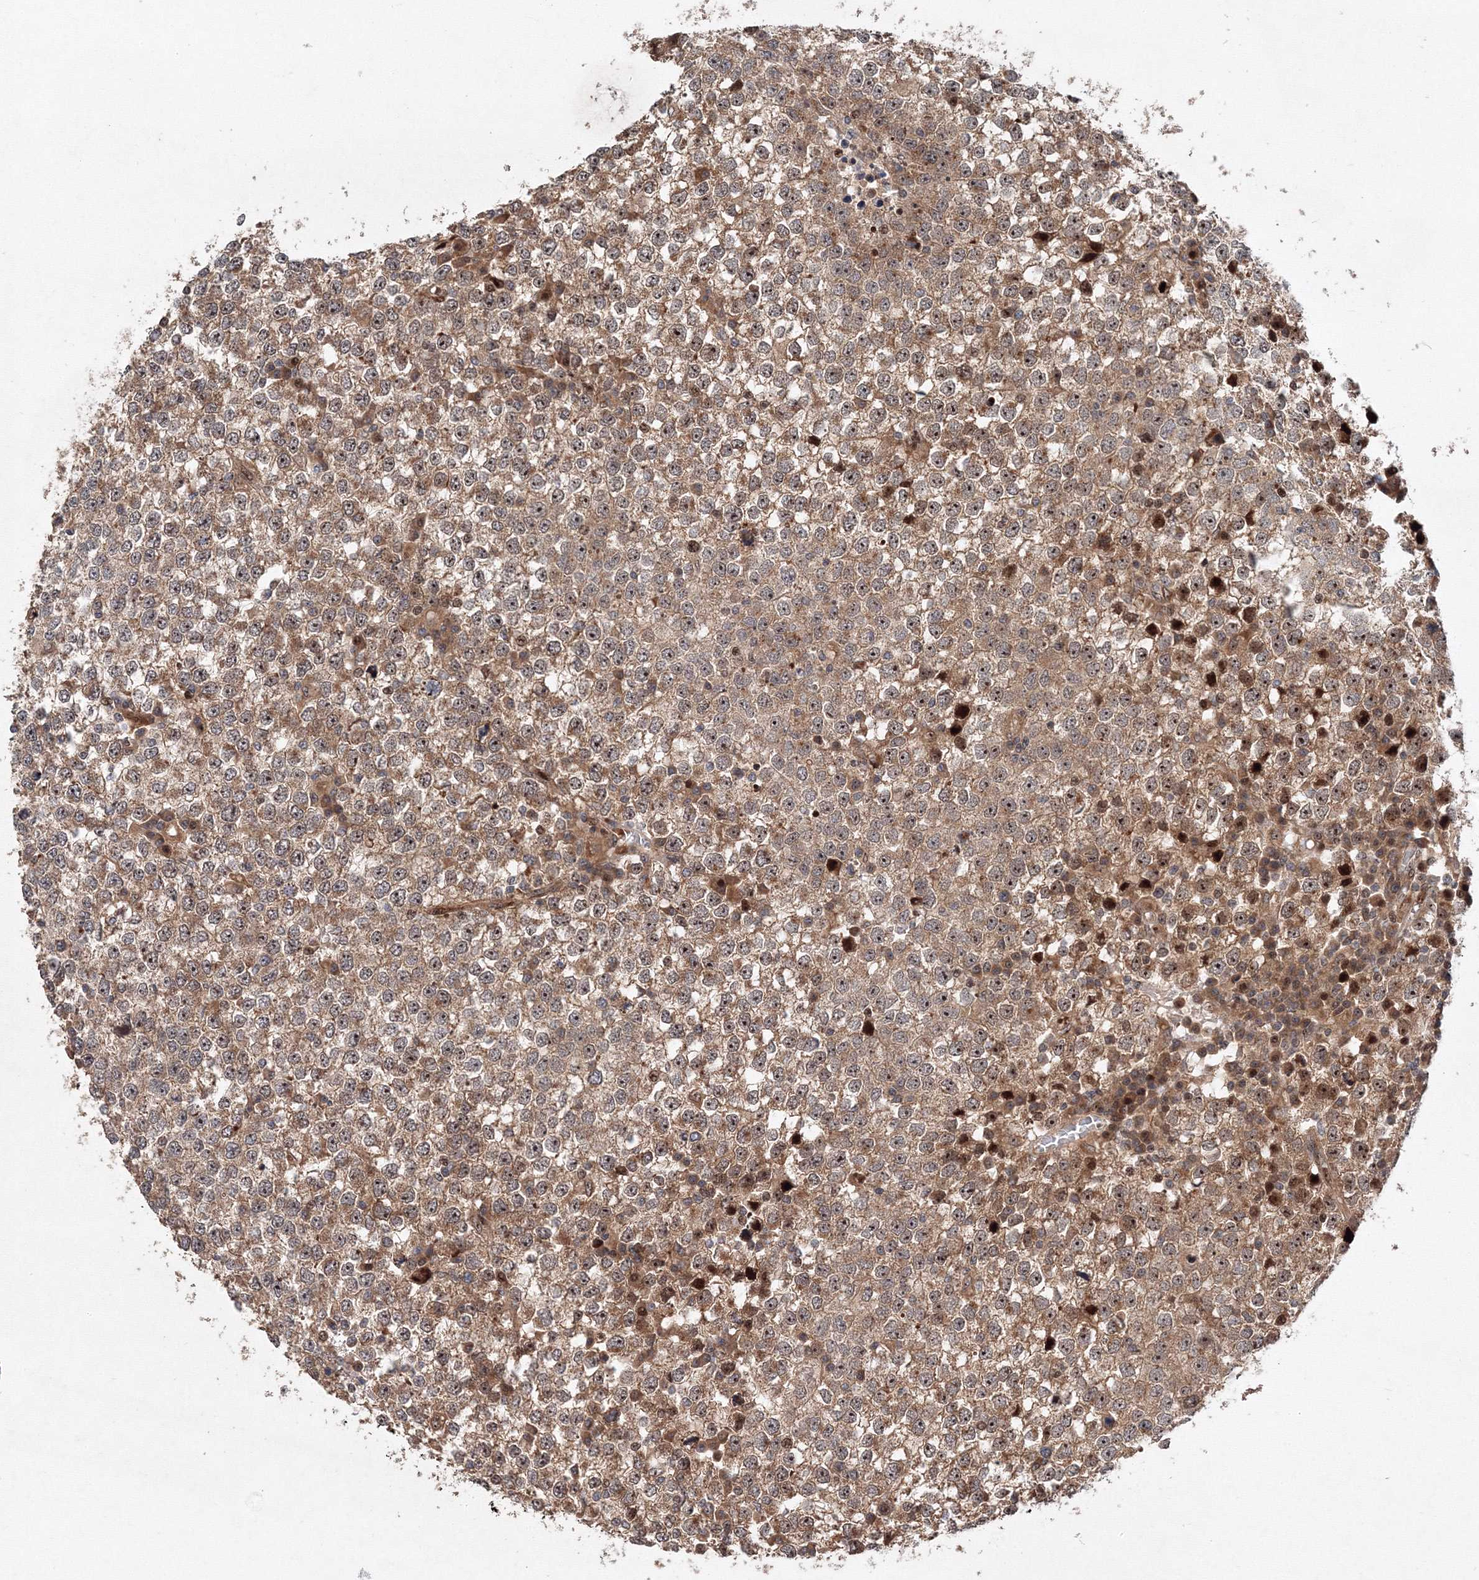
{"staining": {"intensity": "moderate", "quantity": ">75%", "location": "cytoplasmic/membranous,nuclear"}, "tissue": "testis cancer", "cell_type": "Tumor cells", "image_type": "cancer", "snomed": [{"axis": "morphology", "description": "Seminoma, NOS"}, {"axis": "topography", "description": "Testis"}], "caption": "Immunohistochemistry histopathology image of neoplastic tissue: testis cancer stained using immunohistochemistry (IHC) exhibits medium levels of moderate protein expression localized specifically in the cytoplasmic/membranous and nuclear of tumor cells, appearing as a cytoplasmic/membranous and nuclear brown color.", "gene": "ANKAR", "patient": {"sex": "male", "age": 65}}